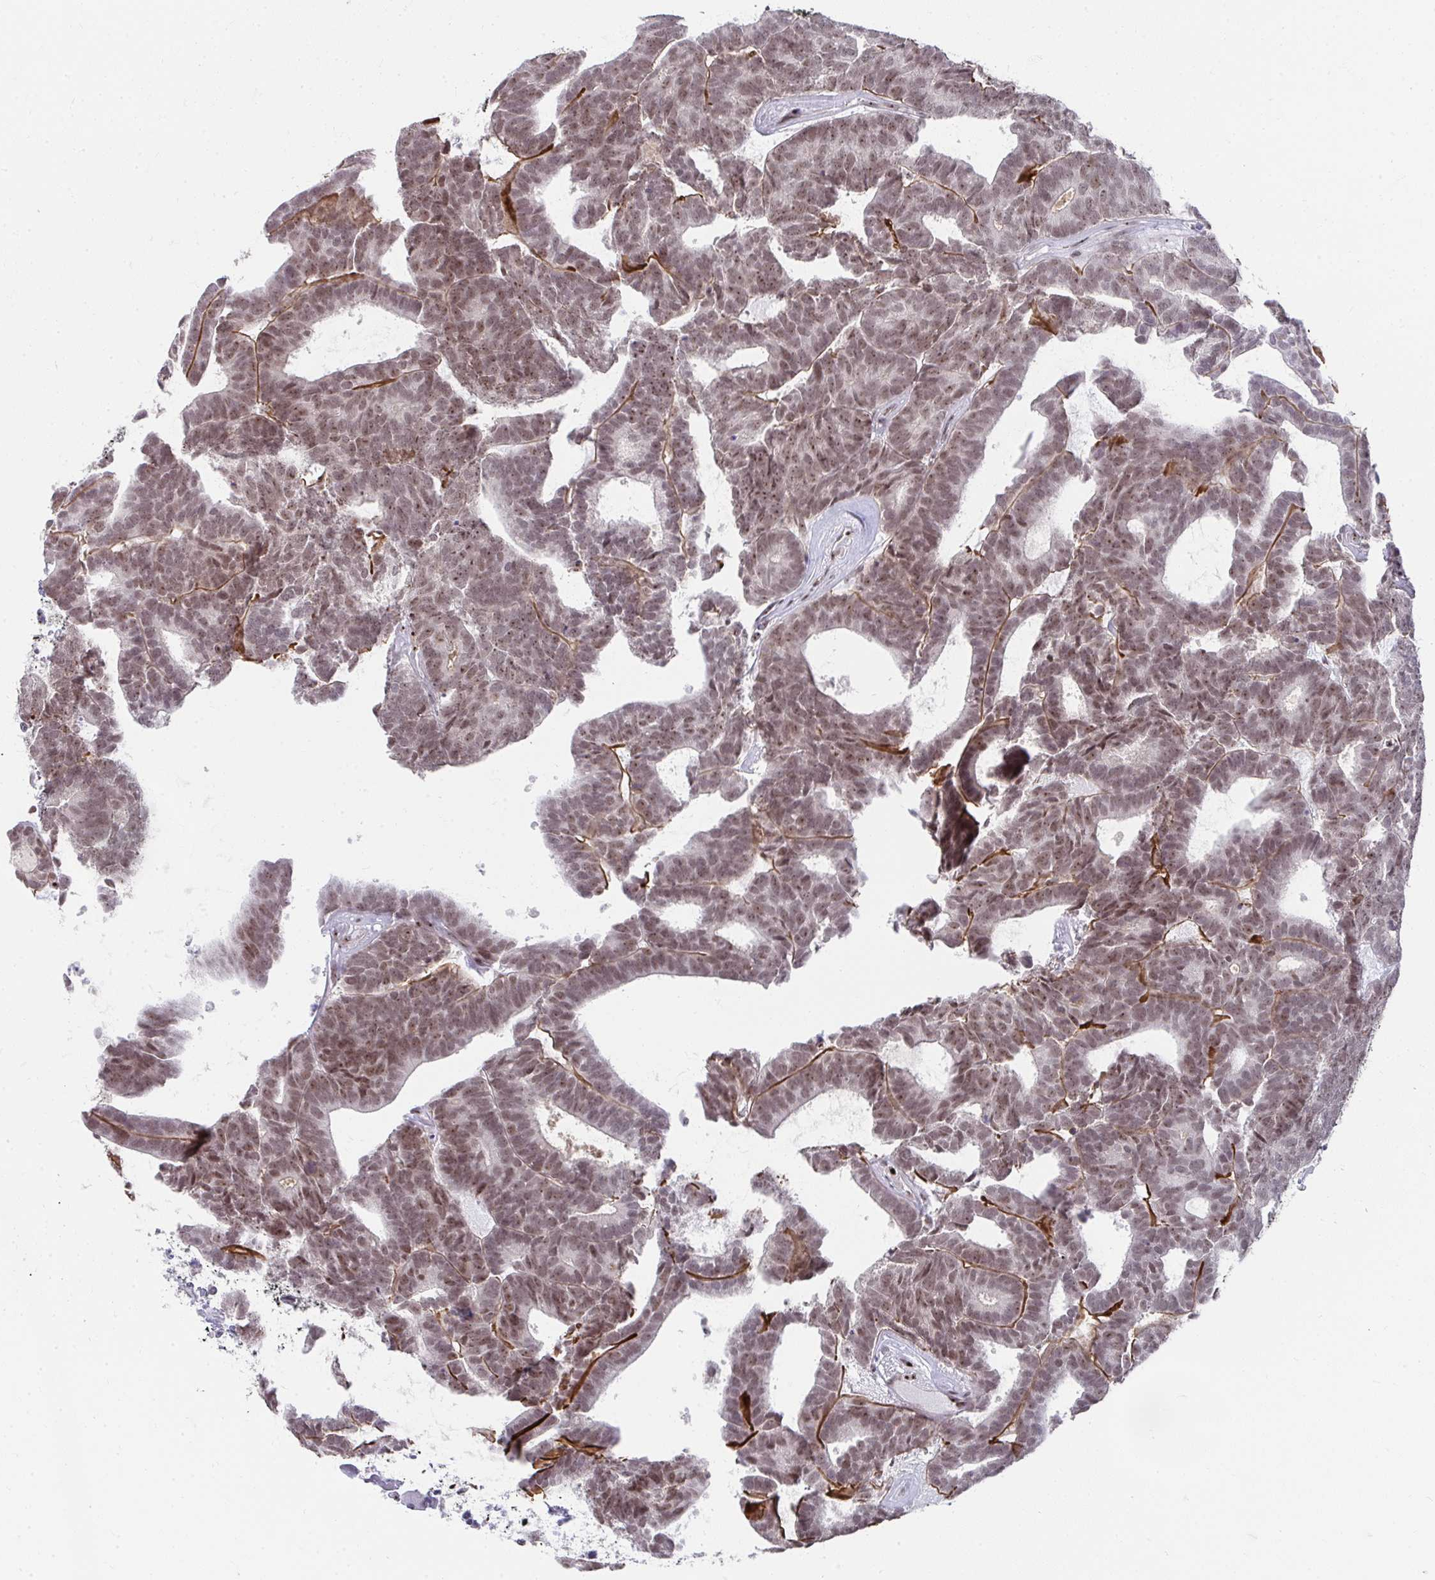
{"staining": {"intensity": "weak", "quantity": ">75%", "location": "nuclear"}, "tissue": "head and neck cancer", "cell_type": "Tumor cells", "image_type": "cancer", "snomed": [{"axis": "morphology", "description": "Adenocarcinoma, NOS"}, {"axis": "topography", "description": "Head-Neck"}], "caption": "Brown immunohistochemical staining in head and neck cancer exhibits weak nuclear expression in about >75% of tumor cells. The staining was performed using DAB to visualize the protein expression in brown, while the nuclei were stained in blue with hematoxylin (Magnification: 20x).", "gene": "HIRA", "patient": {"sex": "female", "age": 81}}